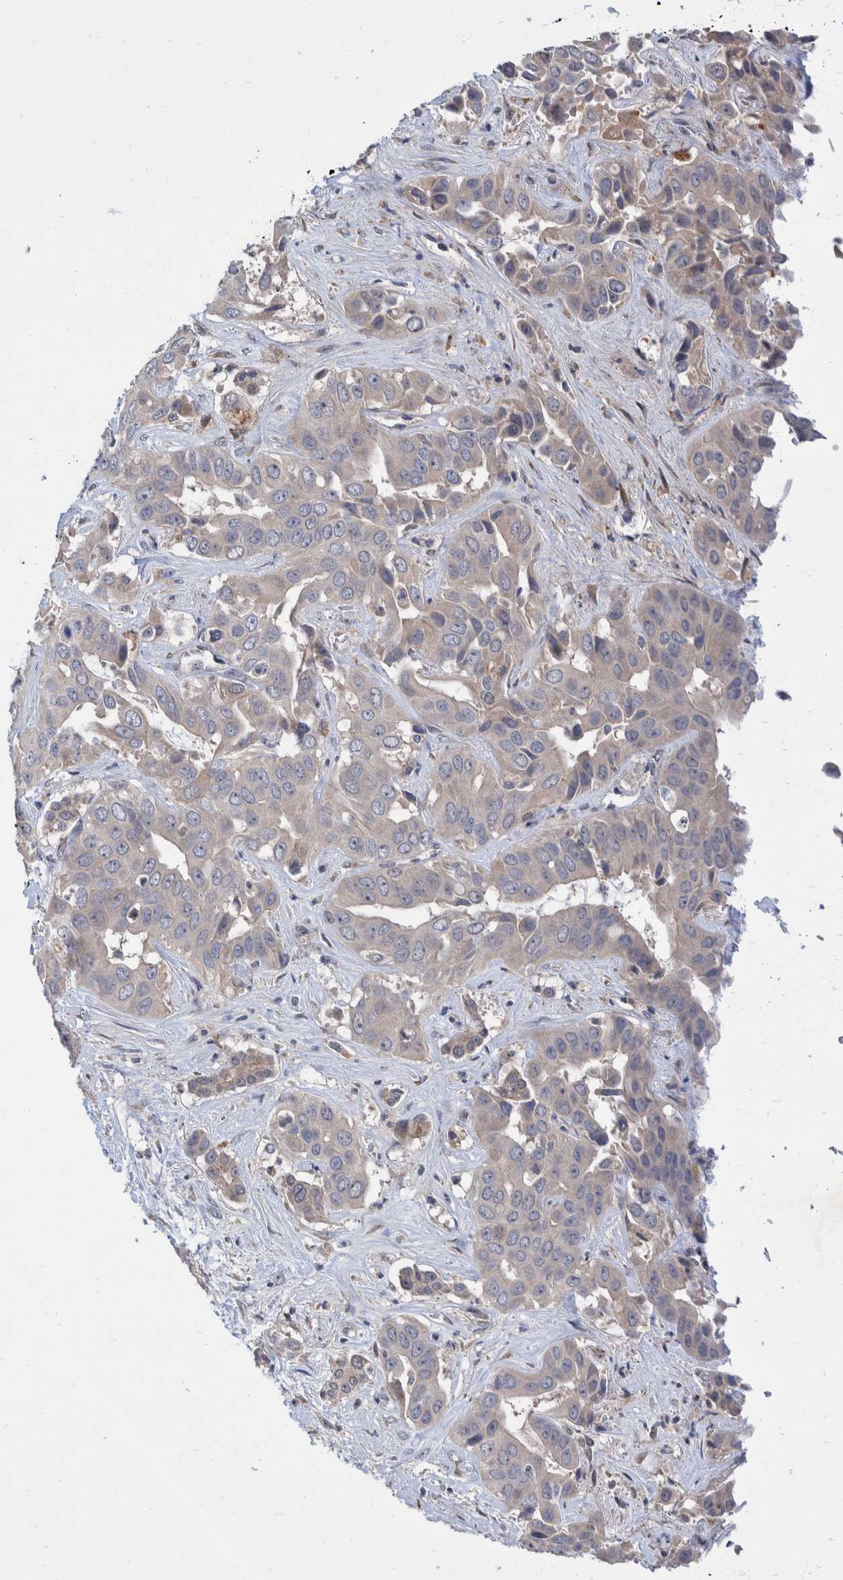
{"staining": {"intensity": "weak", "quantity": "<25%", "location": "cytoplasmic/membranous"}, "tissue": "liver cancer", "cell_type": "Tumor cells", "image_type": "cancer", "snomed": [{"axis": "morphology", "description": "Cholangiocarcinoma"}, {"axis": "topography", "description": "Liver"}], "caption": "A histopathology image of human liver cancer (cholangiocarcinoma) is negative for staining in tumor cells.", "gene": "PLPBP", "patient": {"sex": "female", "age": 52}}